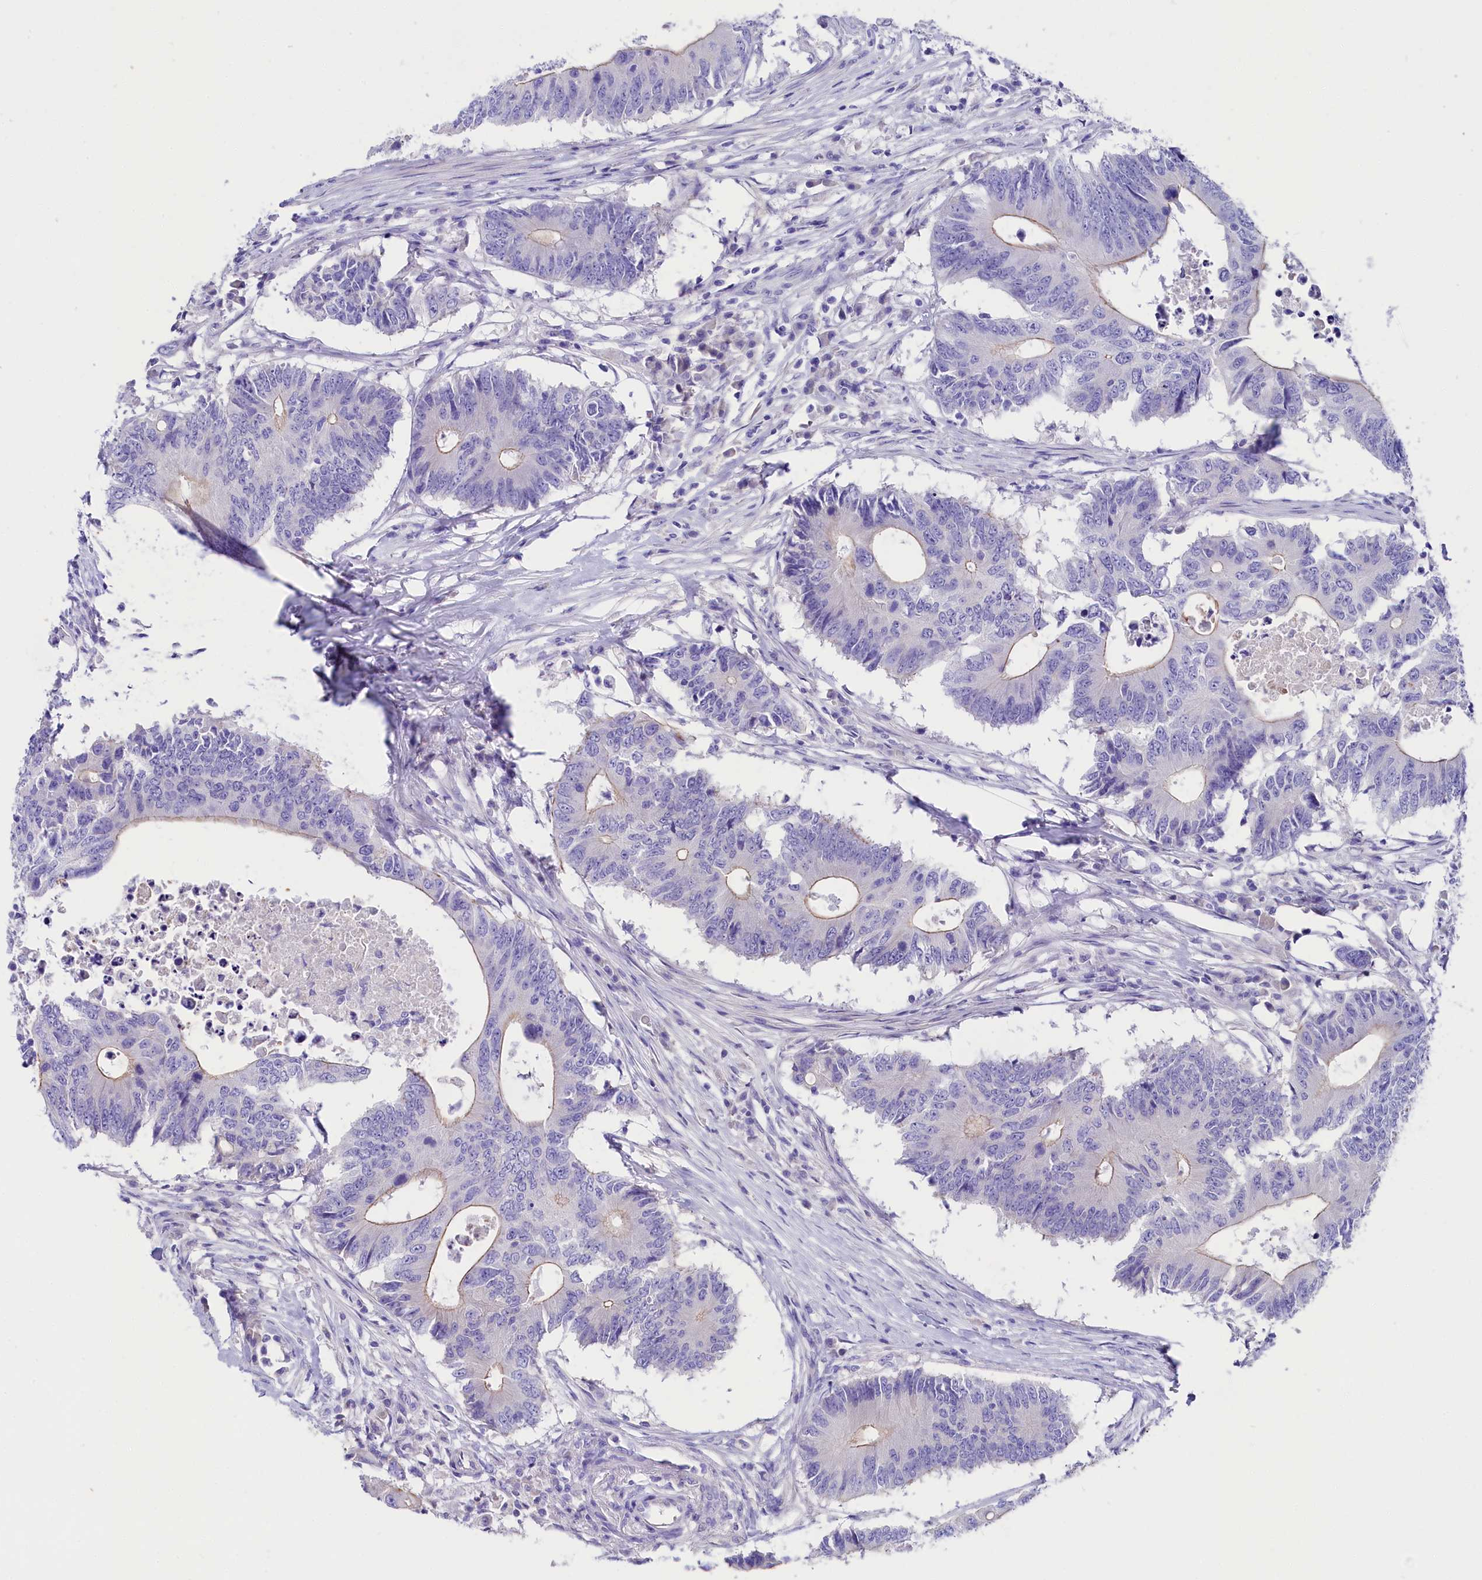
{"staining": {"intensity": "weak", "quantity": "<25%", "location": "cytoplasmic/membranous"}, "tissue": "colorectal cancer", "cell_type": "Tumor cells", "image_type": "cancer", "snomed": [{"axis": "morphology", "description": "Adenocarcinoma, NOS"}, {"axis": "topography", "description": "Colon"}], "caption": "Immunohistochemistry (IHC) image of neoplastic tissue: colorectal cancer stained with DAB exhibits no significant protein expression in tumor cells.", "gene": "SULT2A1", "patient": {"sex": "male", "age": 71}}